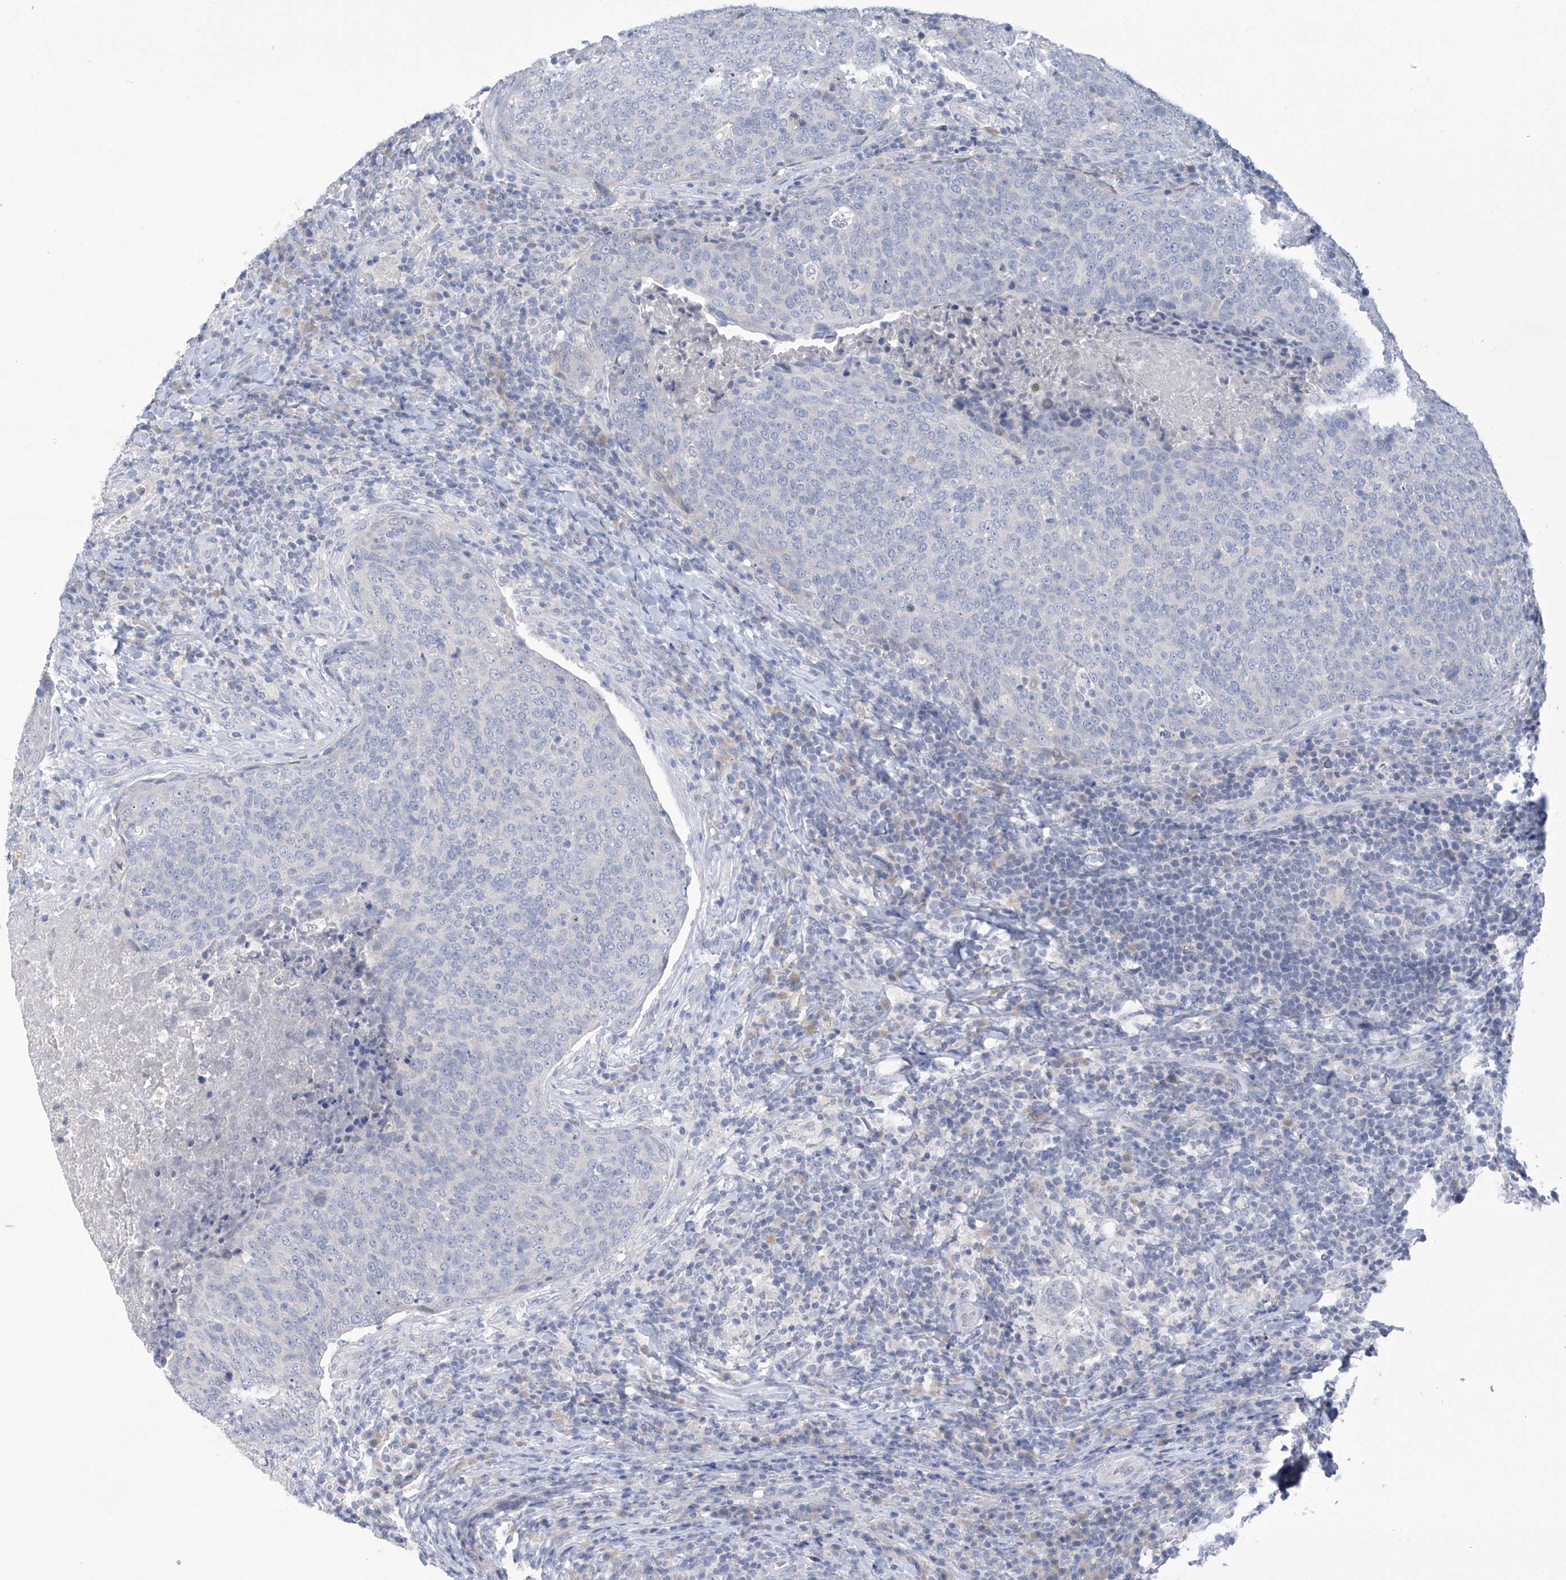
{"staining": {"intensity": "negative", "quantity": "none", "location": "none"}, "tissue": "head and neck cancer", "cell_type": "Tumor cells", "image_type": "cancer", "snomed": [{"axis": "morphology", "description": "Squamous cell carcinoma, NOS"}, {"axis": "morphology", "description": "Squamous cell carcinoma, metastatic, NOS"}, {"axis": "topography", "description": "Lymph node"}, {"axis": "topography", "description": "Head-Neck"}], "caption": "This is an IHC histopathology image of human head and neck cancer (metastatic squamous cell carcinoma). There is no staining in tumor cells.", "gene": "IBA57", "patient": {"sex": "male", "age": 62}}